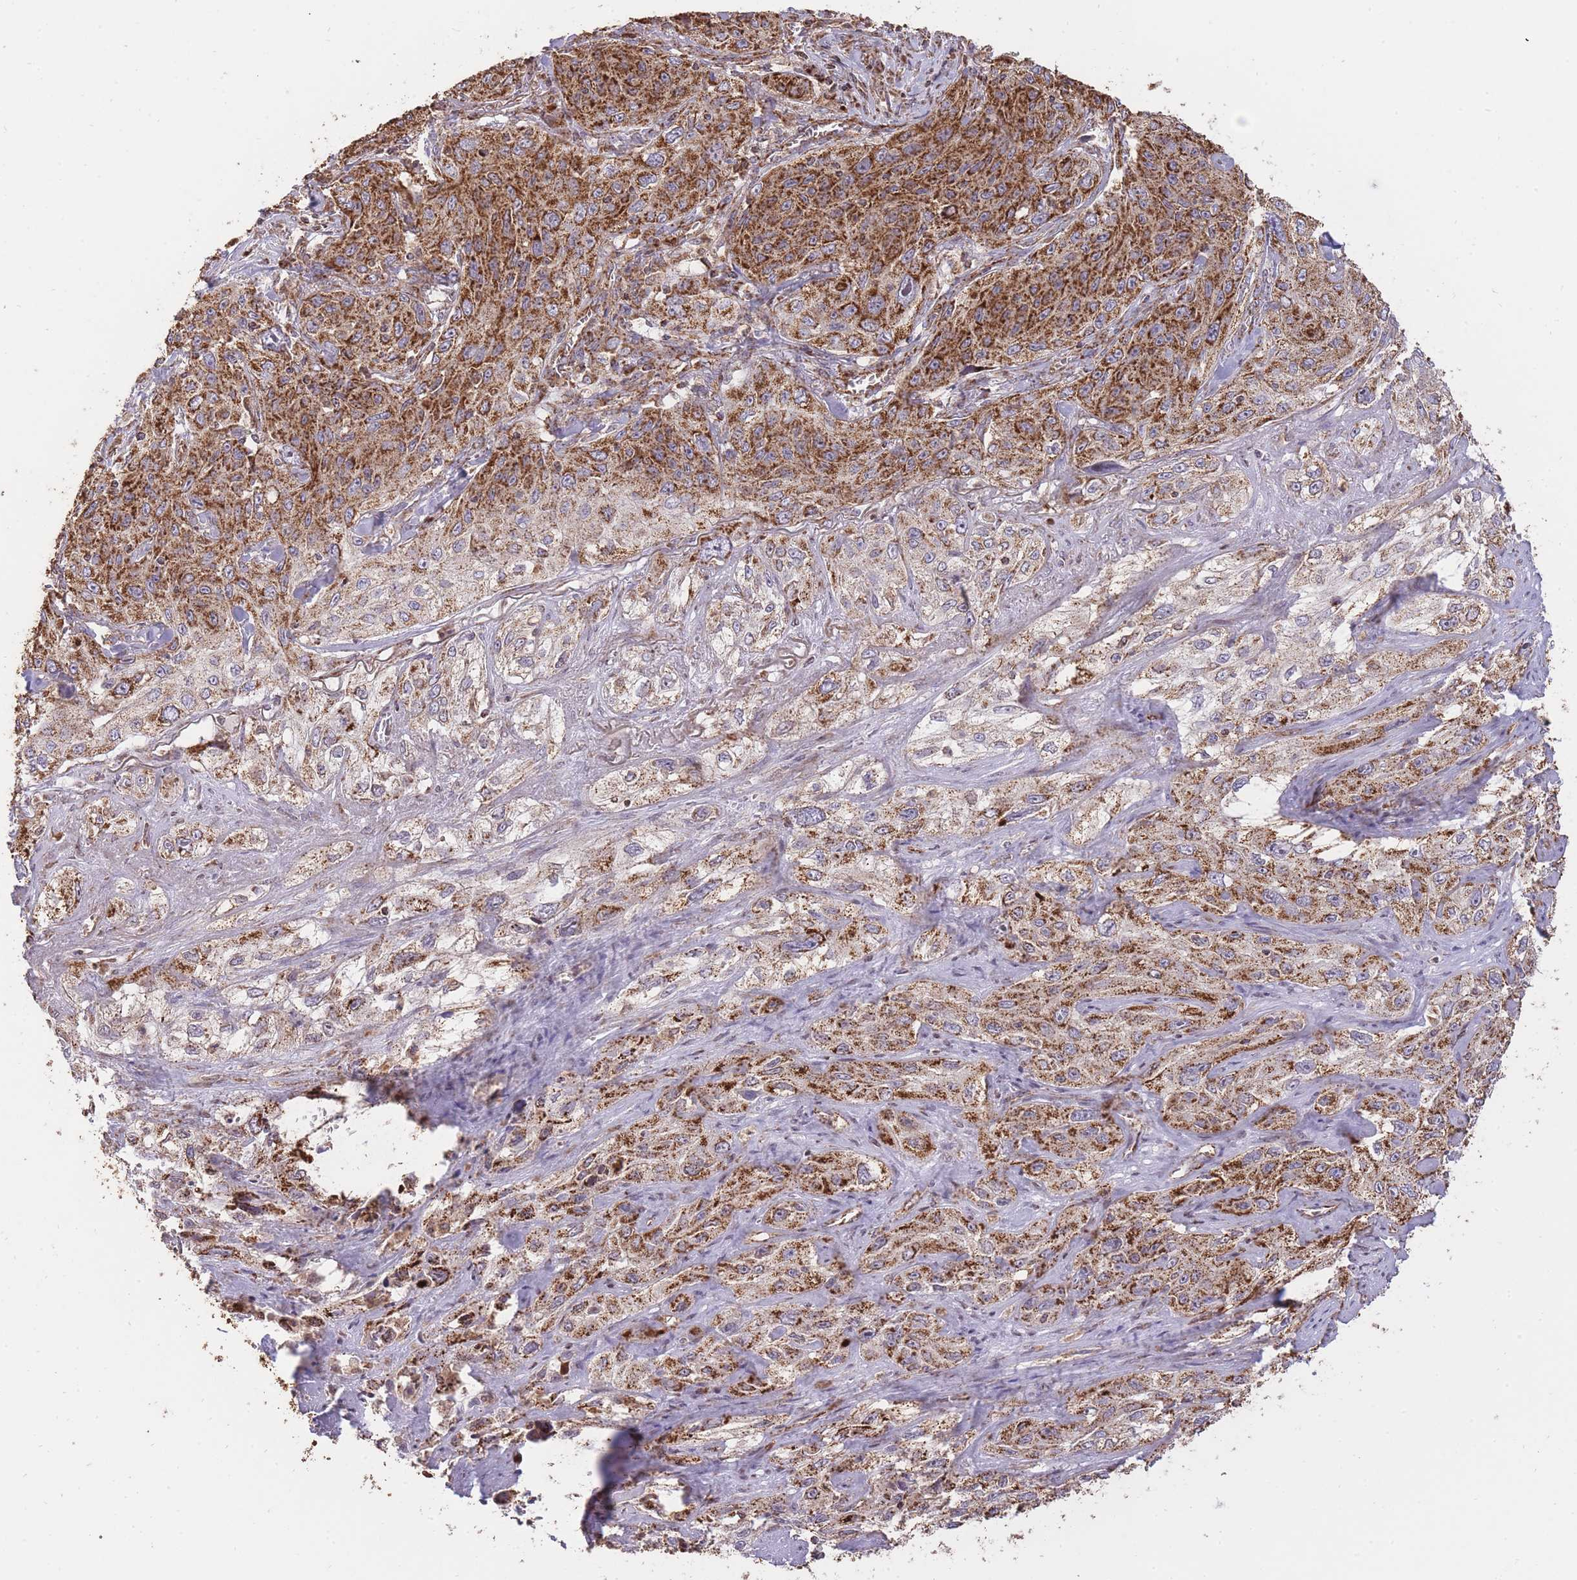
{"staining": {"intensity": "strong", "quantity": ">75%", "location": "cytoplasmic/membranous"}, "tissue": "lung cancer", "cell_type": "Tumor cells", "image_type": "cancer", "snomed": [{"axis": "morphology", "description": "Squamous cell carcinoma, NOS"}, {"axis": "topography", "description": "Lung"}], "caption": "This histopathology image reveals squamous cell carcinoma (lung) stained with immunohistochemistry (IHC) to label a protein in brown. The cytoplasmic/membranous of tumor cells show strong positivity for the protein. Nuclei are counter-stained blue.", "gene": "PREP", "patient": {"sex": "female", "age": 69}}